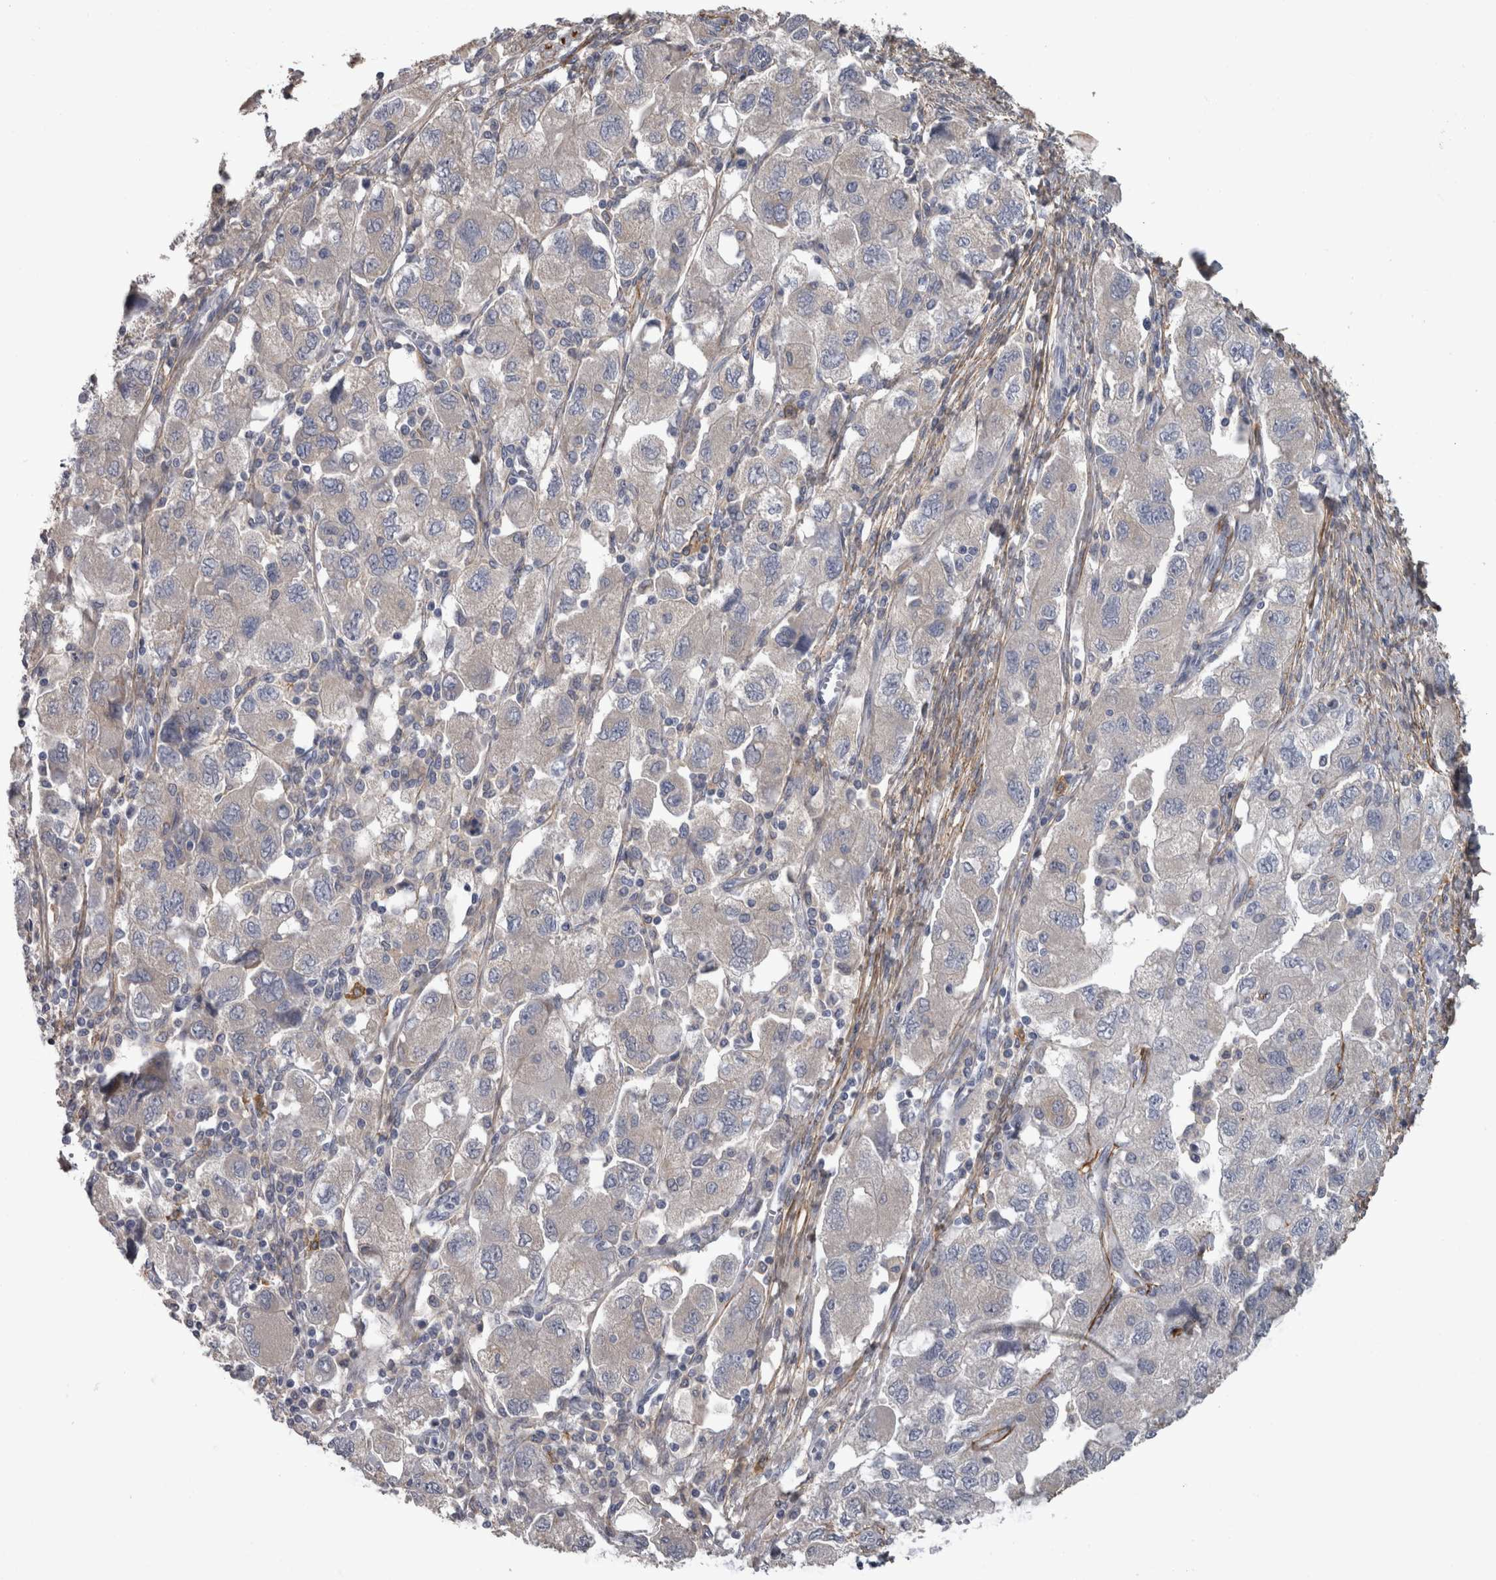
{"staining": {"intensity": "negative", "quantity": "none", "location": "none"}, "tissue": "ovarian cancer", "cell_type": "Tumor cells", "image_type": "cancer", "snomed": [{"axis": "morphology", "description": "Carcinoma, NOS"}, {"axis": "morphology", "description": "Cystadenocarcinoma, serous, NOS"}, {"axis": "topography", "description": "Ovary"}], "caption": "Protein analysis of ovarian cancer (carcinoma) displays no significant staining in tumor cells.", "gene": "EFEMP2", "patient": {"sex": "female", "age": 69}}